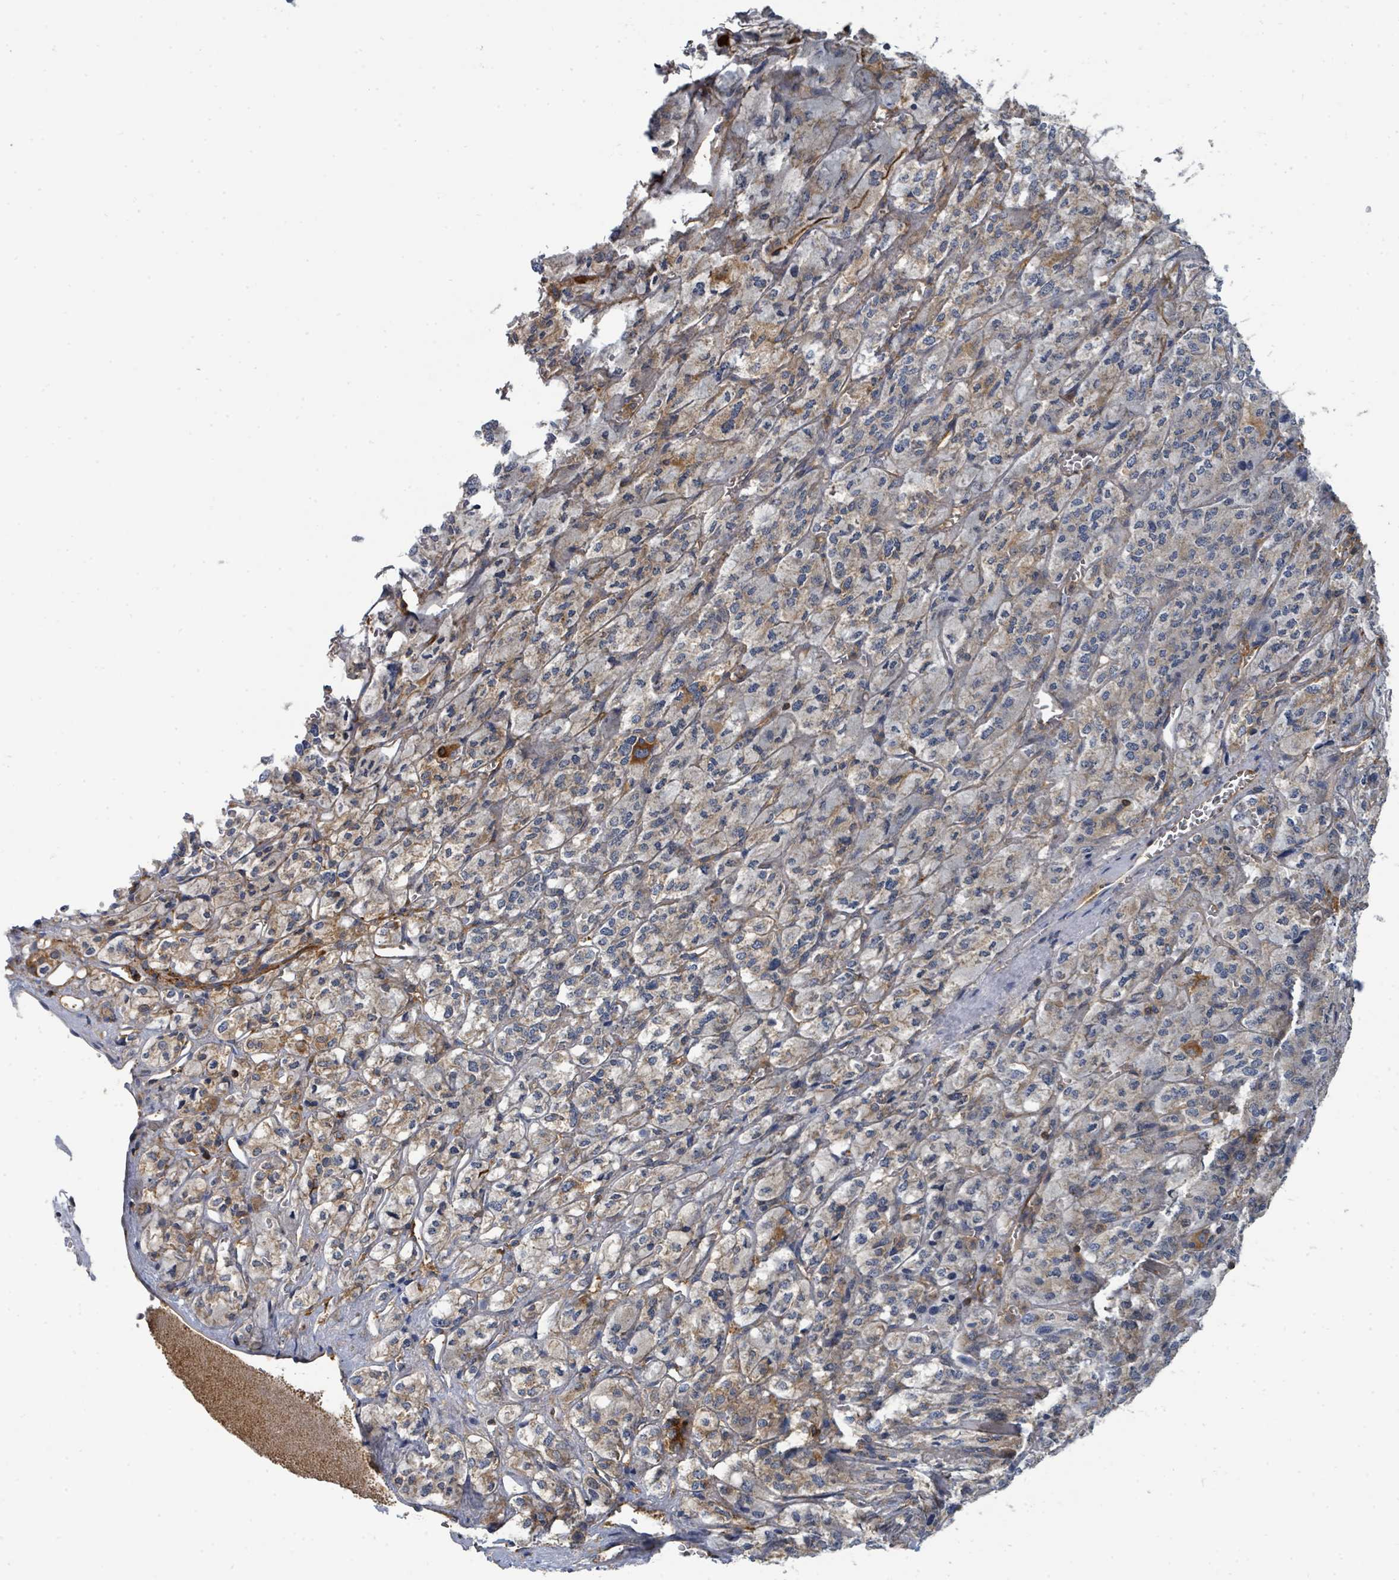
{"staining": {"intensity": "moderate", "quantity": "25%-75%", "location": "cytoplasmic/membranous"}, "tissue": "adrenal gland", "cell_type": "Glandular cells", "image_type": "normal", "snomed": [{"axis": "morphology", "description": "Normal tissue, NOS"}, {"axis": "topography", "description": "Adrenal gland"}], "caption": "Immunohistochemistry (IHC) of unremarkable adrenal gland shows medium levels of moderate cytoplasmic/membranous positivity in about 25%-75% of glandular cells.", "gene": "BOLA2B", "patient": {"sex": "female", "age": 41}}